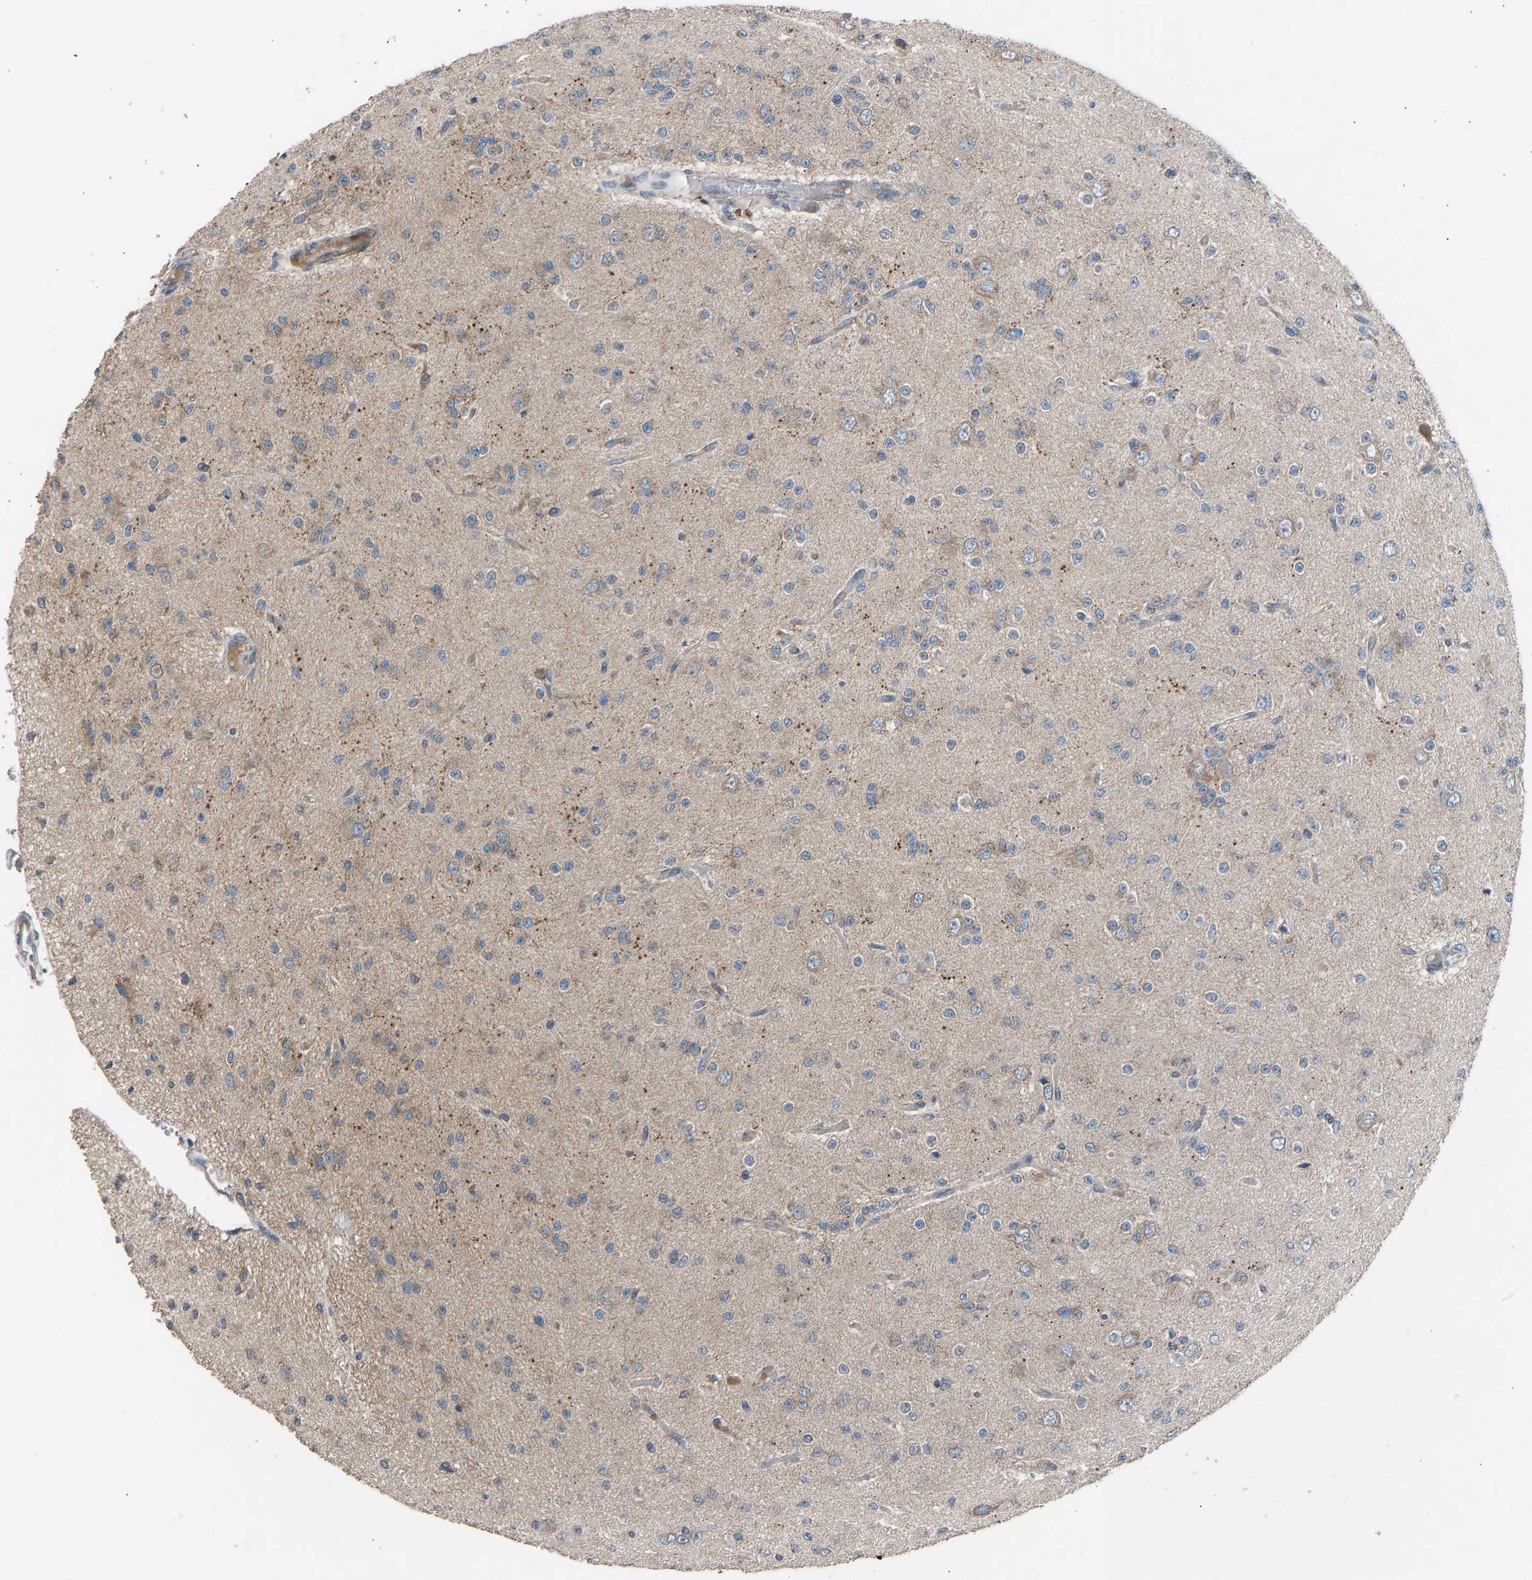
{"staining": {"intensity": "weak", "quantity": "<25%", "location": "cytoplasmic/membranous"}, "tissue": "glioma", "cell_type": "Tumor cells", "image_type": "cancer", "snomed": [{"axis": "morphology", "description": "Glioma, malignant, Low grade"}, {"axis": "topography", "description": "Brain"}], "caption": "High power microscopy image of an immunohistochemistry histopathology image of low-grade glioma (malignant), revealing no significant expression in tumor cells.", "gene": "TGFBR3", "patient": {"sex": "male", "age": 38}}